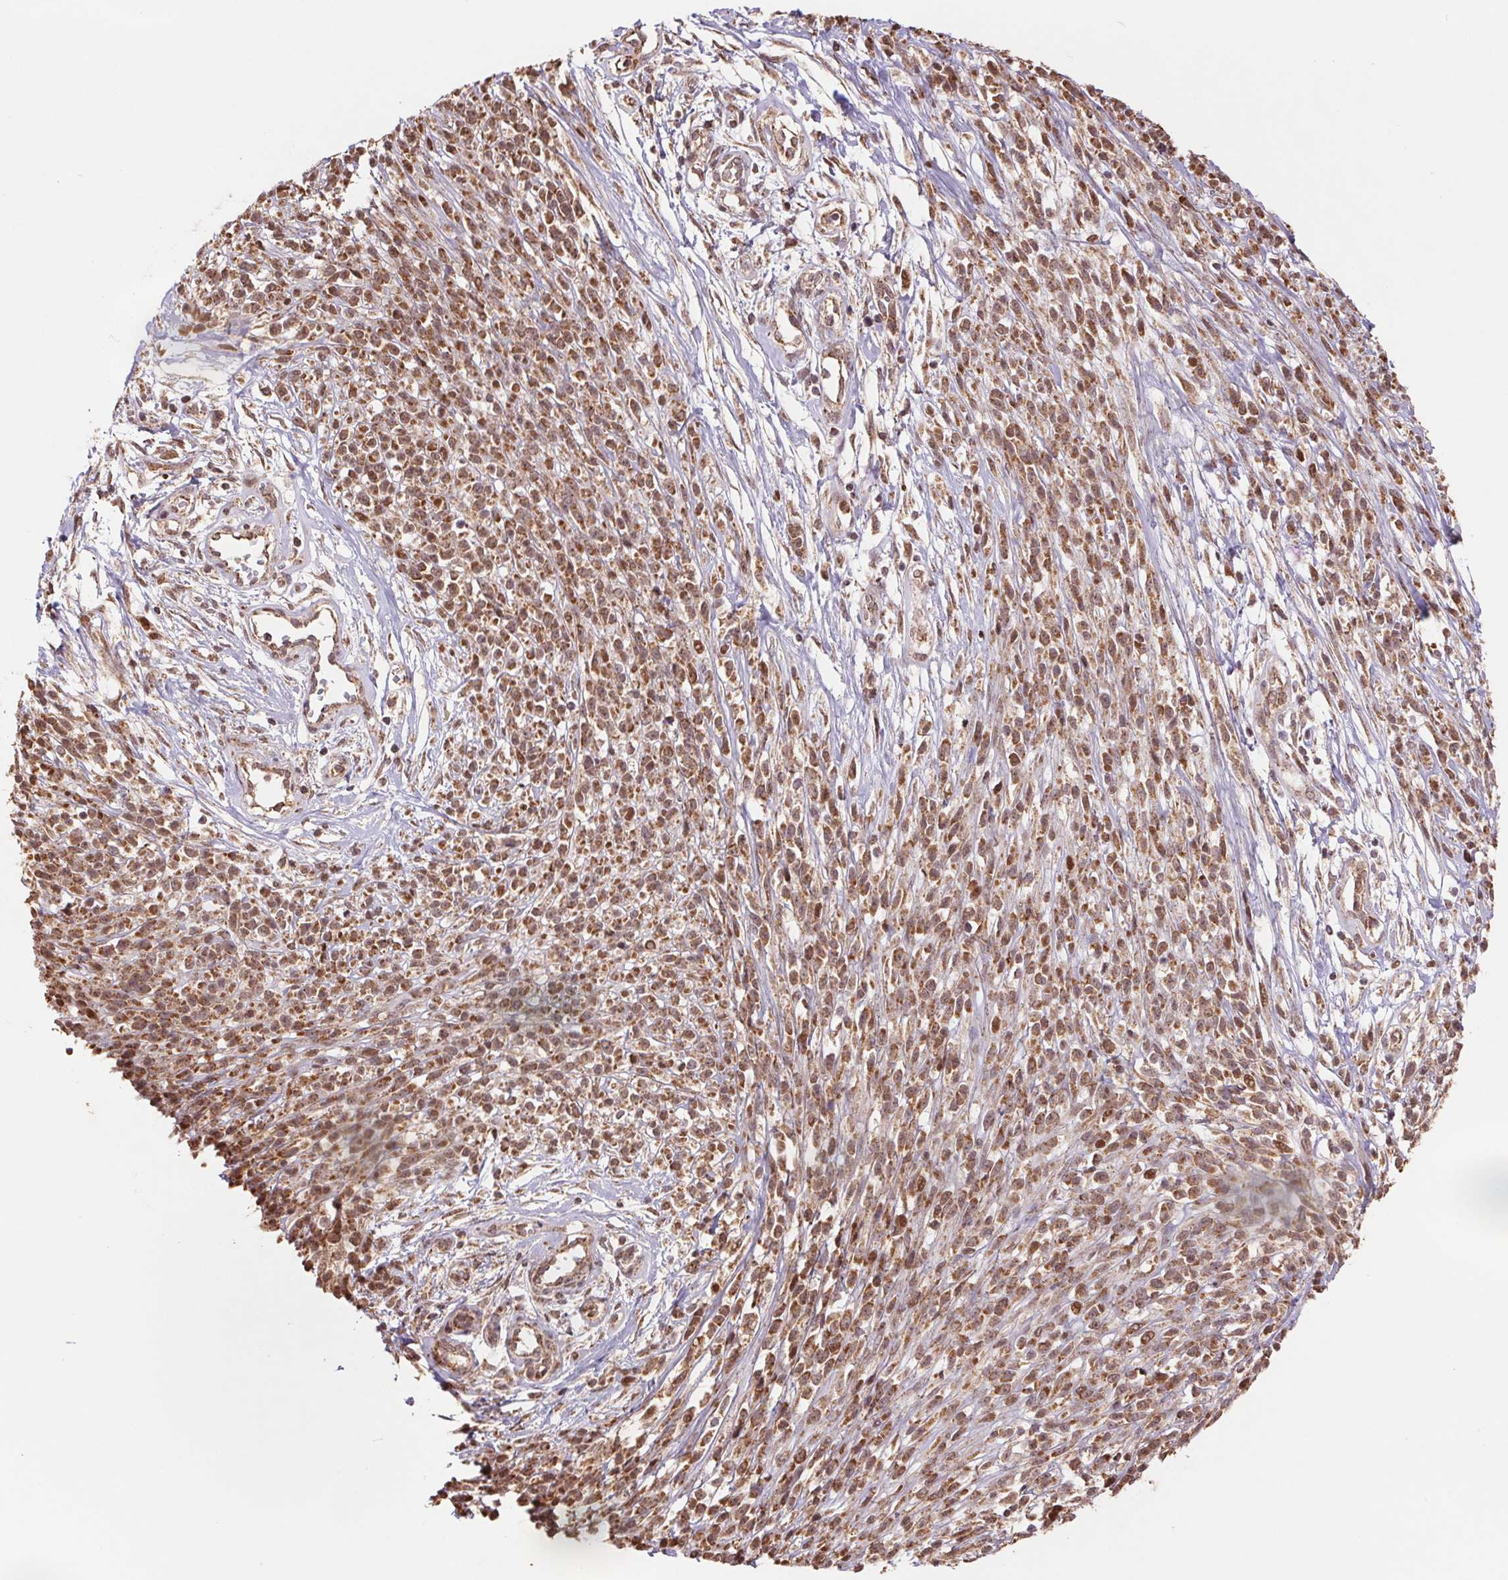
{"staining": {"intensity": "moderate", "quantity": ">75%", "location": "cytoplasmic/membranous,nuclear"}, "tissue": "melanoma", "cell_type": "Tumor cells", "image_type": "cancer", "snomed": [{"axis": "morphology", "description": "Malignant melanoma, NOS"}, {"axis": "topography", "description": "Skin"}, {"axis": "topography", "description": "Skin of trunk"}], "caption": "A high-resolution micrograph shows immunohistochemistry staining of melanoma, which exhibits moderate cytoplasmic/membranous and nuclear positivity in about >75% of tumor cells.", "gene": "PDHA1", "patient": {"sex": "male", "age": 74}}